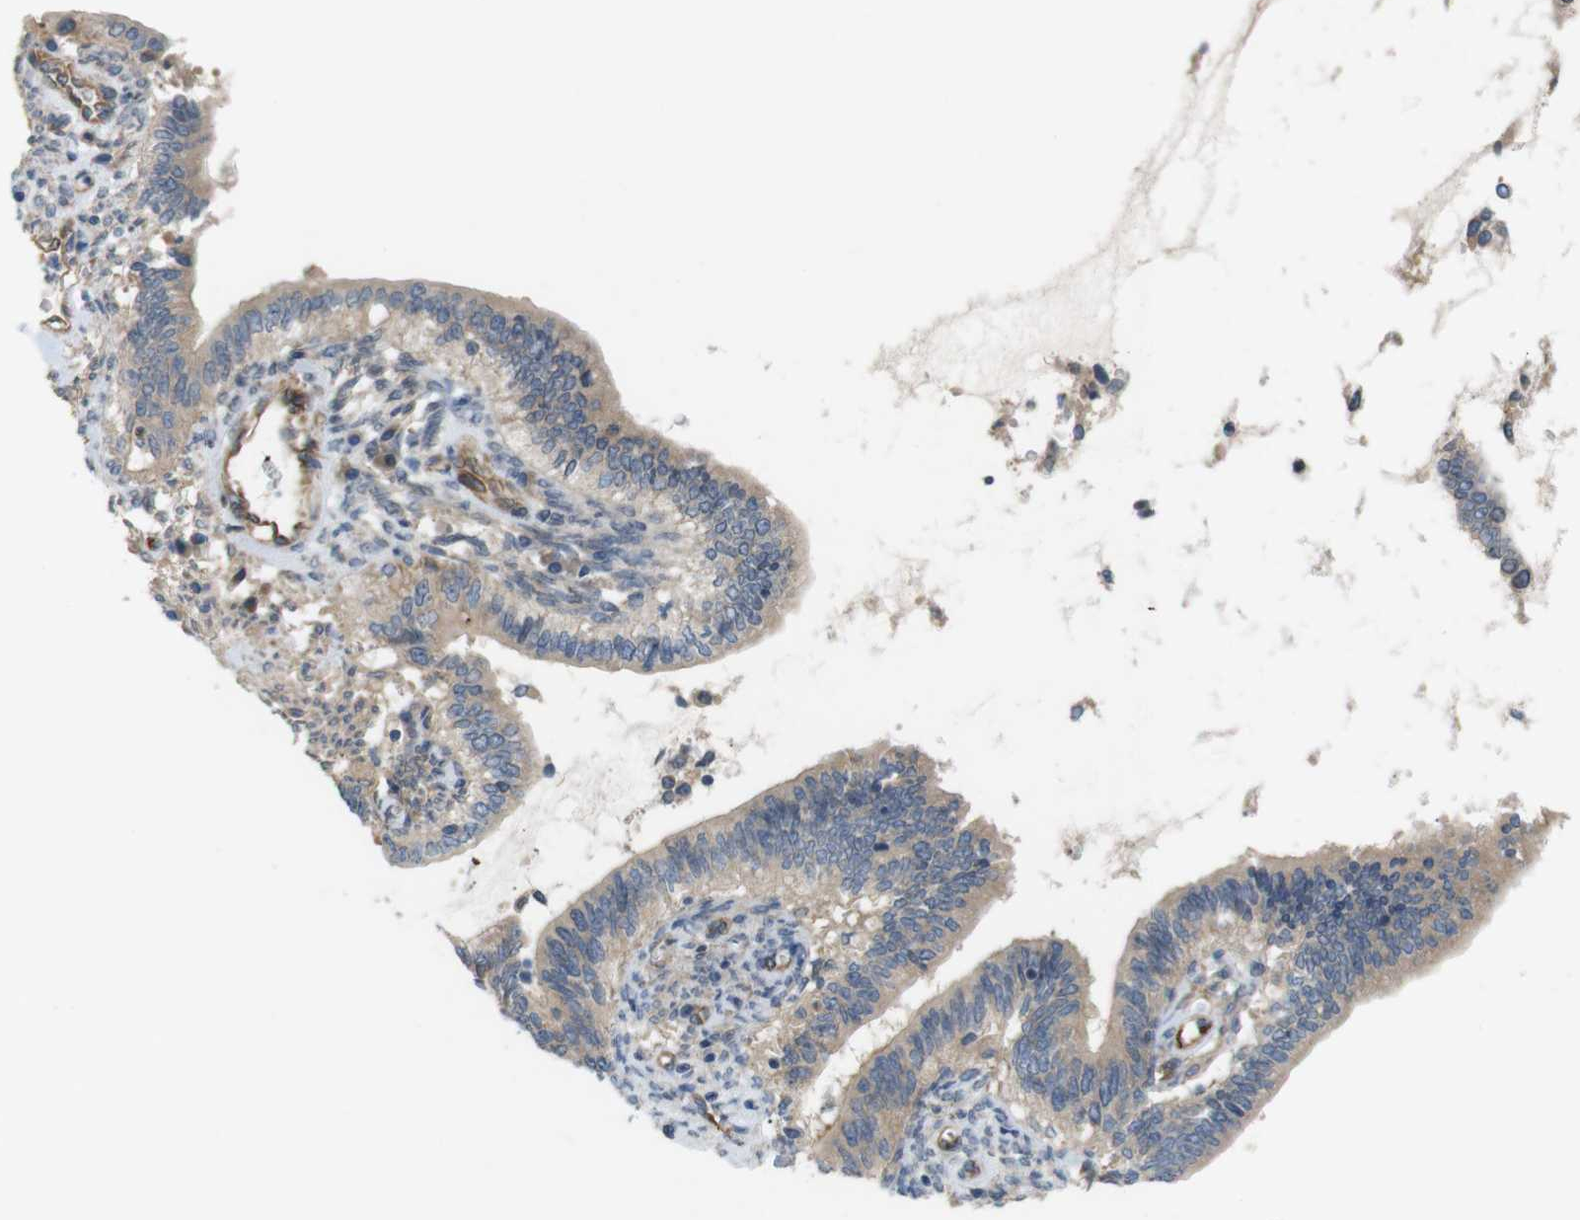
{"staining": {"intensity": "weak", "quantity": ">75%", "location": "cytoplasmic/membranous"}, "tissue": "cervical cancer", "cell_type": "Tumor cells", "image_type": "cancer", "snomed": [{"axis": "morphology", "description": "Adenocarcinoma, NOS"}, {"axis": "topography", "description": "Cervix"}], "caption": "There is low levels of weak cytoplasmic/membranous expression in tumor cells of cervical adenocarcinoma, as demonstrated by immunohistochemical staining (brown color).", "gene": "BVES", "patient": {"sex": "female", "age": 44}}